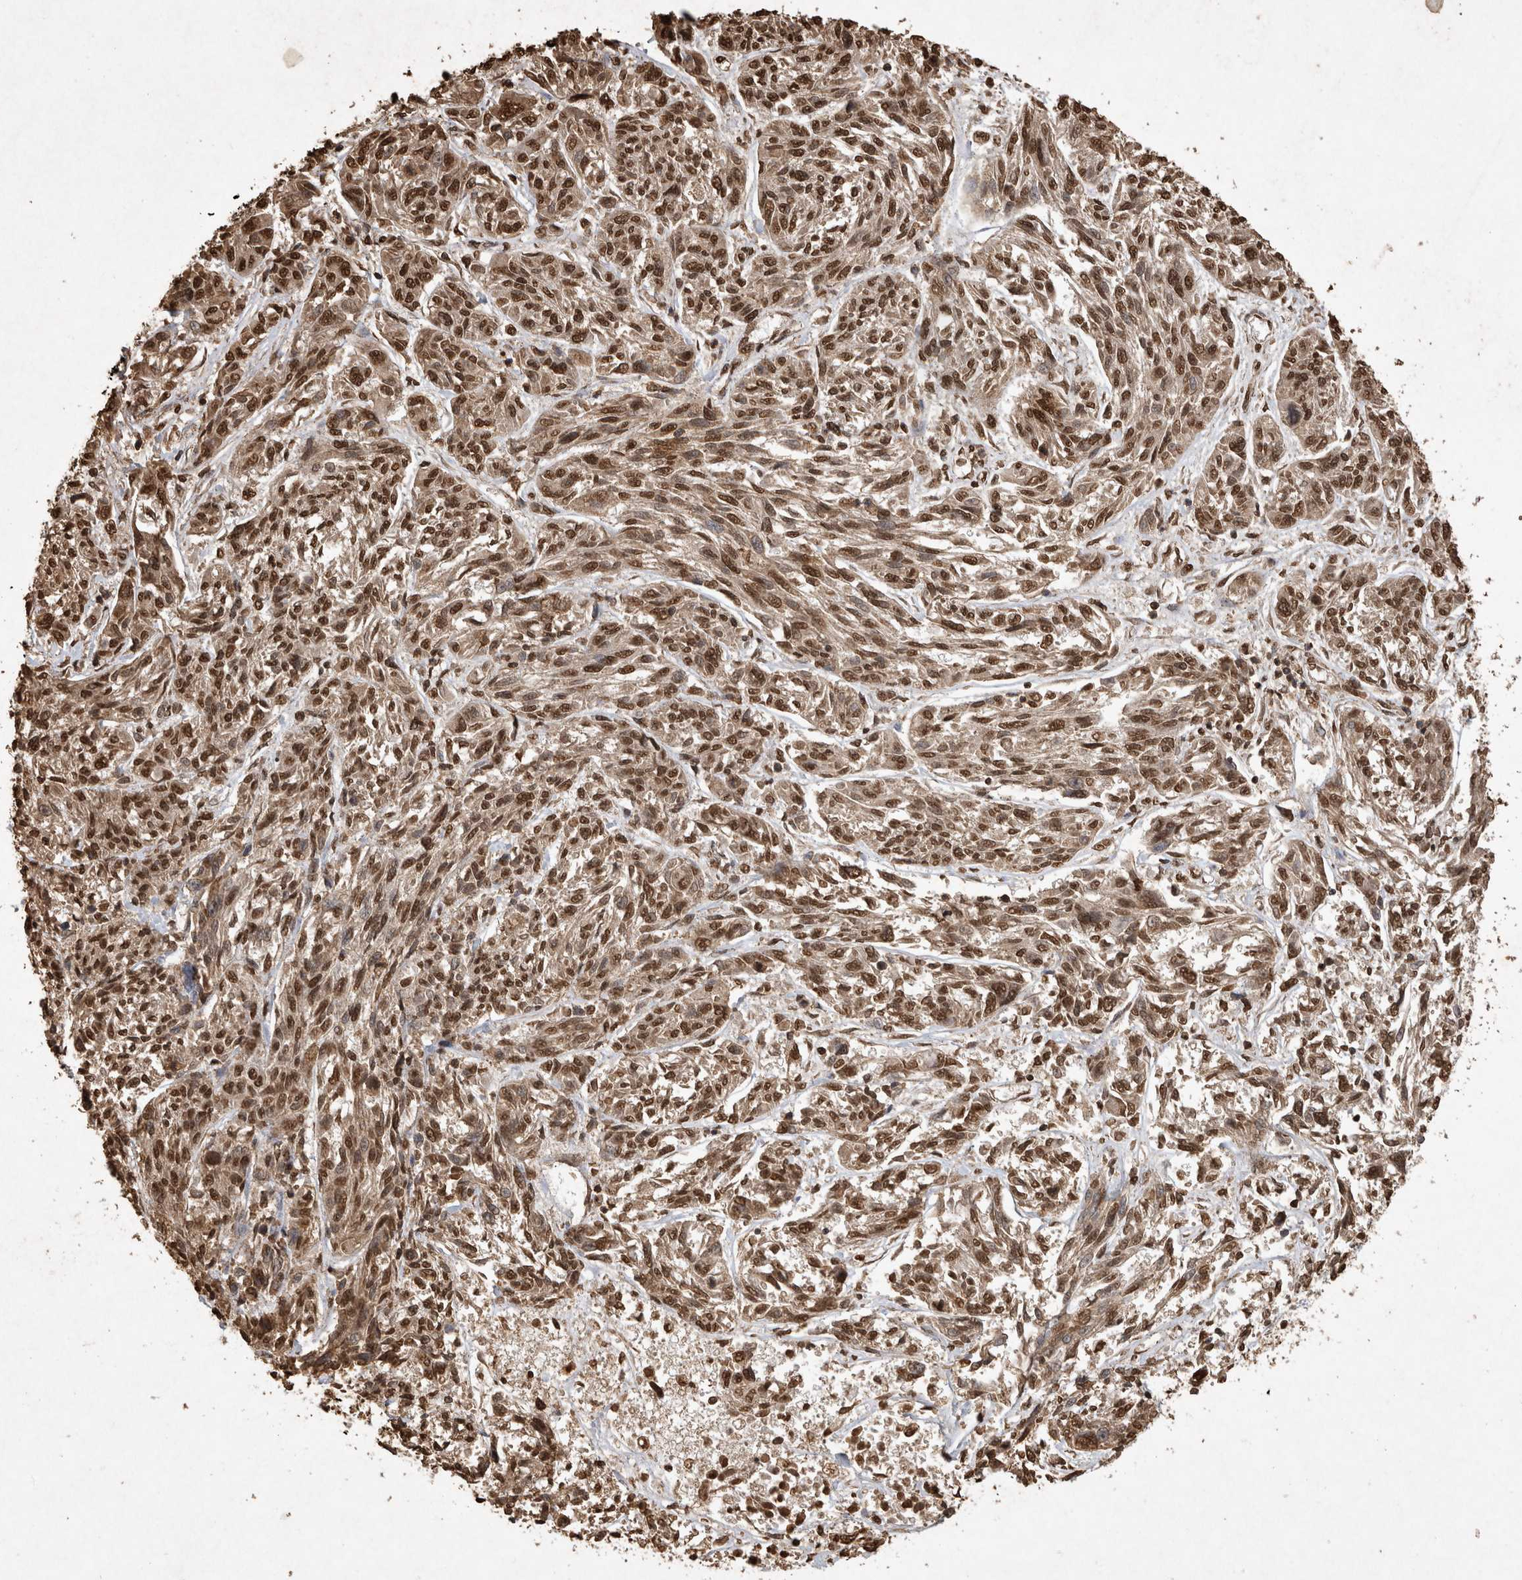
{"staining": {"intensity": "moderate", "quantity": ">75%", "location": "nuclear"}, "tissue": "melanoma", "cell_type": "Tumor cells", "image_type": "cancer", "snomed": [{"axis": "morphology", "description": "Malignant melanoma, NOS"}, {"axis": "topography", "description": "Skin"}], "caption": "Immunohistochemistry photomicrograph of neoplastic tissue: malignant melanoma stained using IHC exhibits medium levels of moderate protein expression localized specifically in the nuclear of tumor cells, appearing as a nuclear brown color.", "gene": "OAS2", "patient": {"sex": "male", "age": 53}}